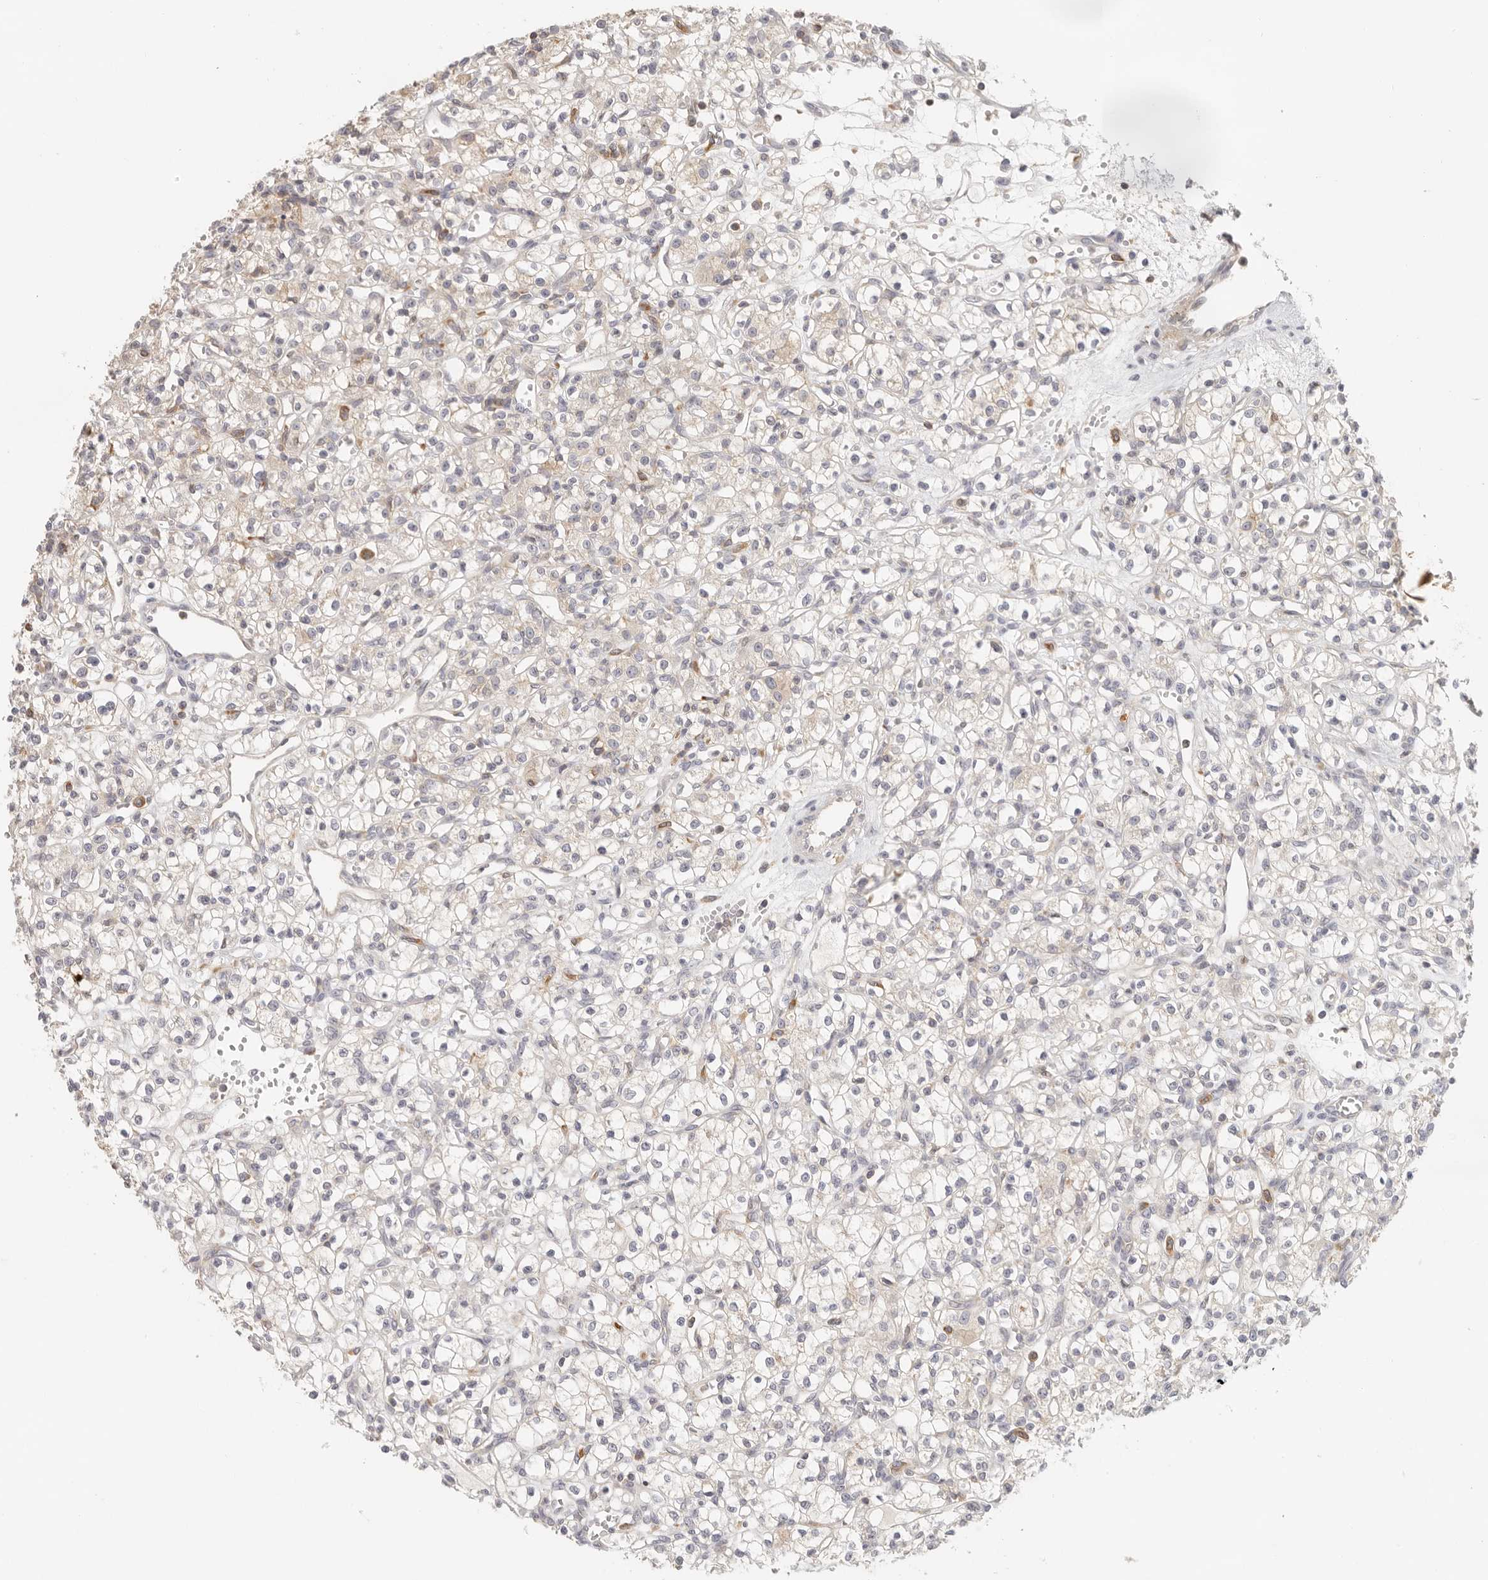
{"staining": {"intensity": "weak", "quantity": "<25%", "location": "cytoplasmic/membranous"}, "tissue": "renal cancer", "cell_type": "Tumor cells", "image_type": "cancer", "snomed": [{"axis": "morphology", "description": "Adenocarcinoma, NOS"}, {"axis": "topography", "description": "Kidney"}], "caption": "A high-resolution photomicrograph shows IHC staining of adenocarcinoma (renal), which displays no significant staining in tumor cells.", "gene": "ANXA9", "patient": {"sex": "female", "age": 59}}